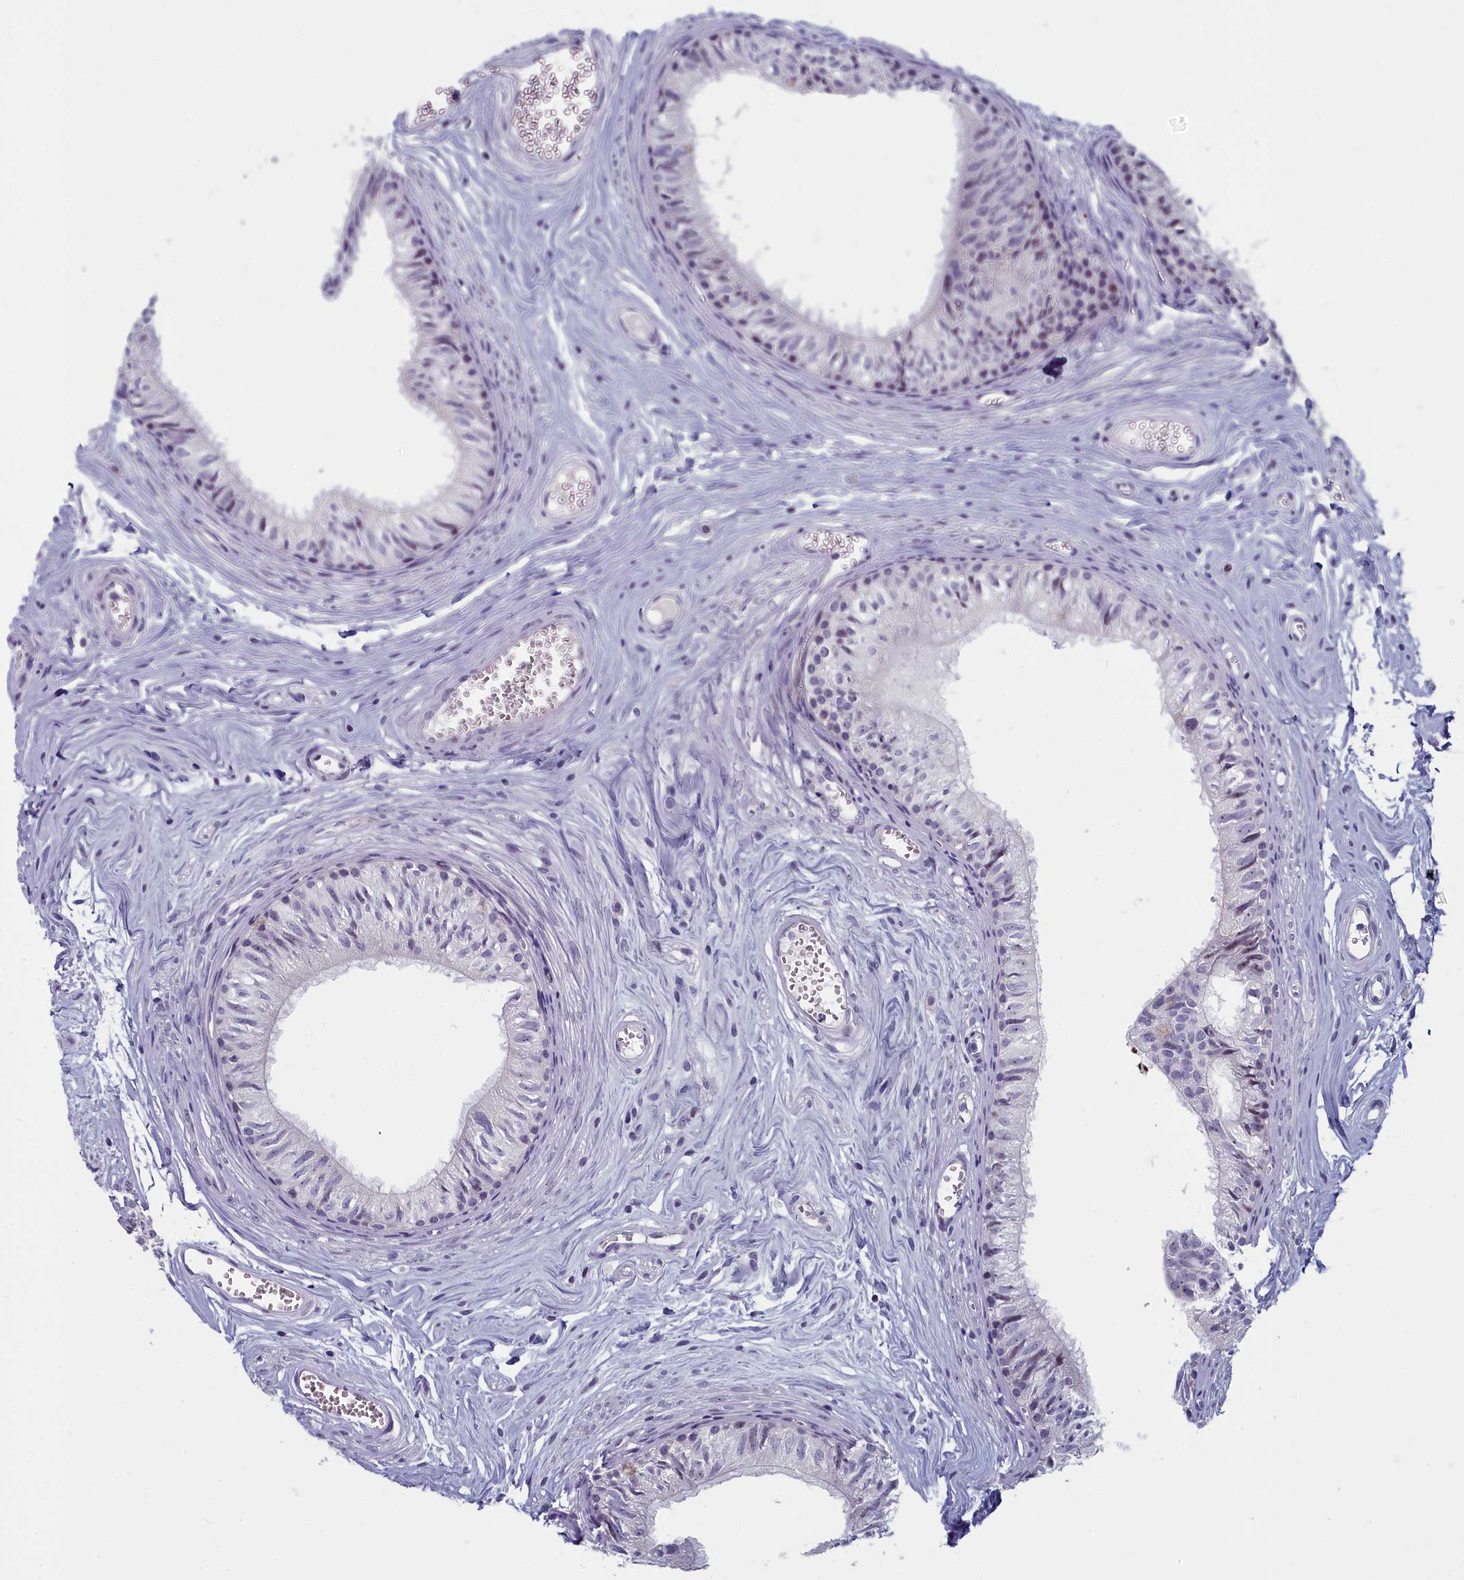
{"staining": {"intensity": "negative", "quantity": "none", "location": "none"}, "tissue": "epididymis", "cell_type": "Glandular cells", "image_type": "normal", "snomed": [{"axis": "morphology", "description": "Normal tissue, NOS"}, {"axis": "topography", "description": "Epididymis"}], "caption": "This is a photomicrograph of immunohistochemistry (IHC) staining of unremarkable epididymis, which shows no expression in glandular cells.", "gene": "INSYN2A", "patient": {"sex": "male", "age": 36}}